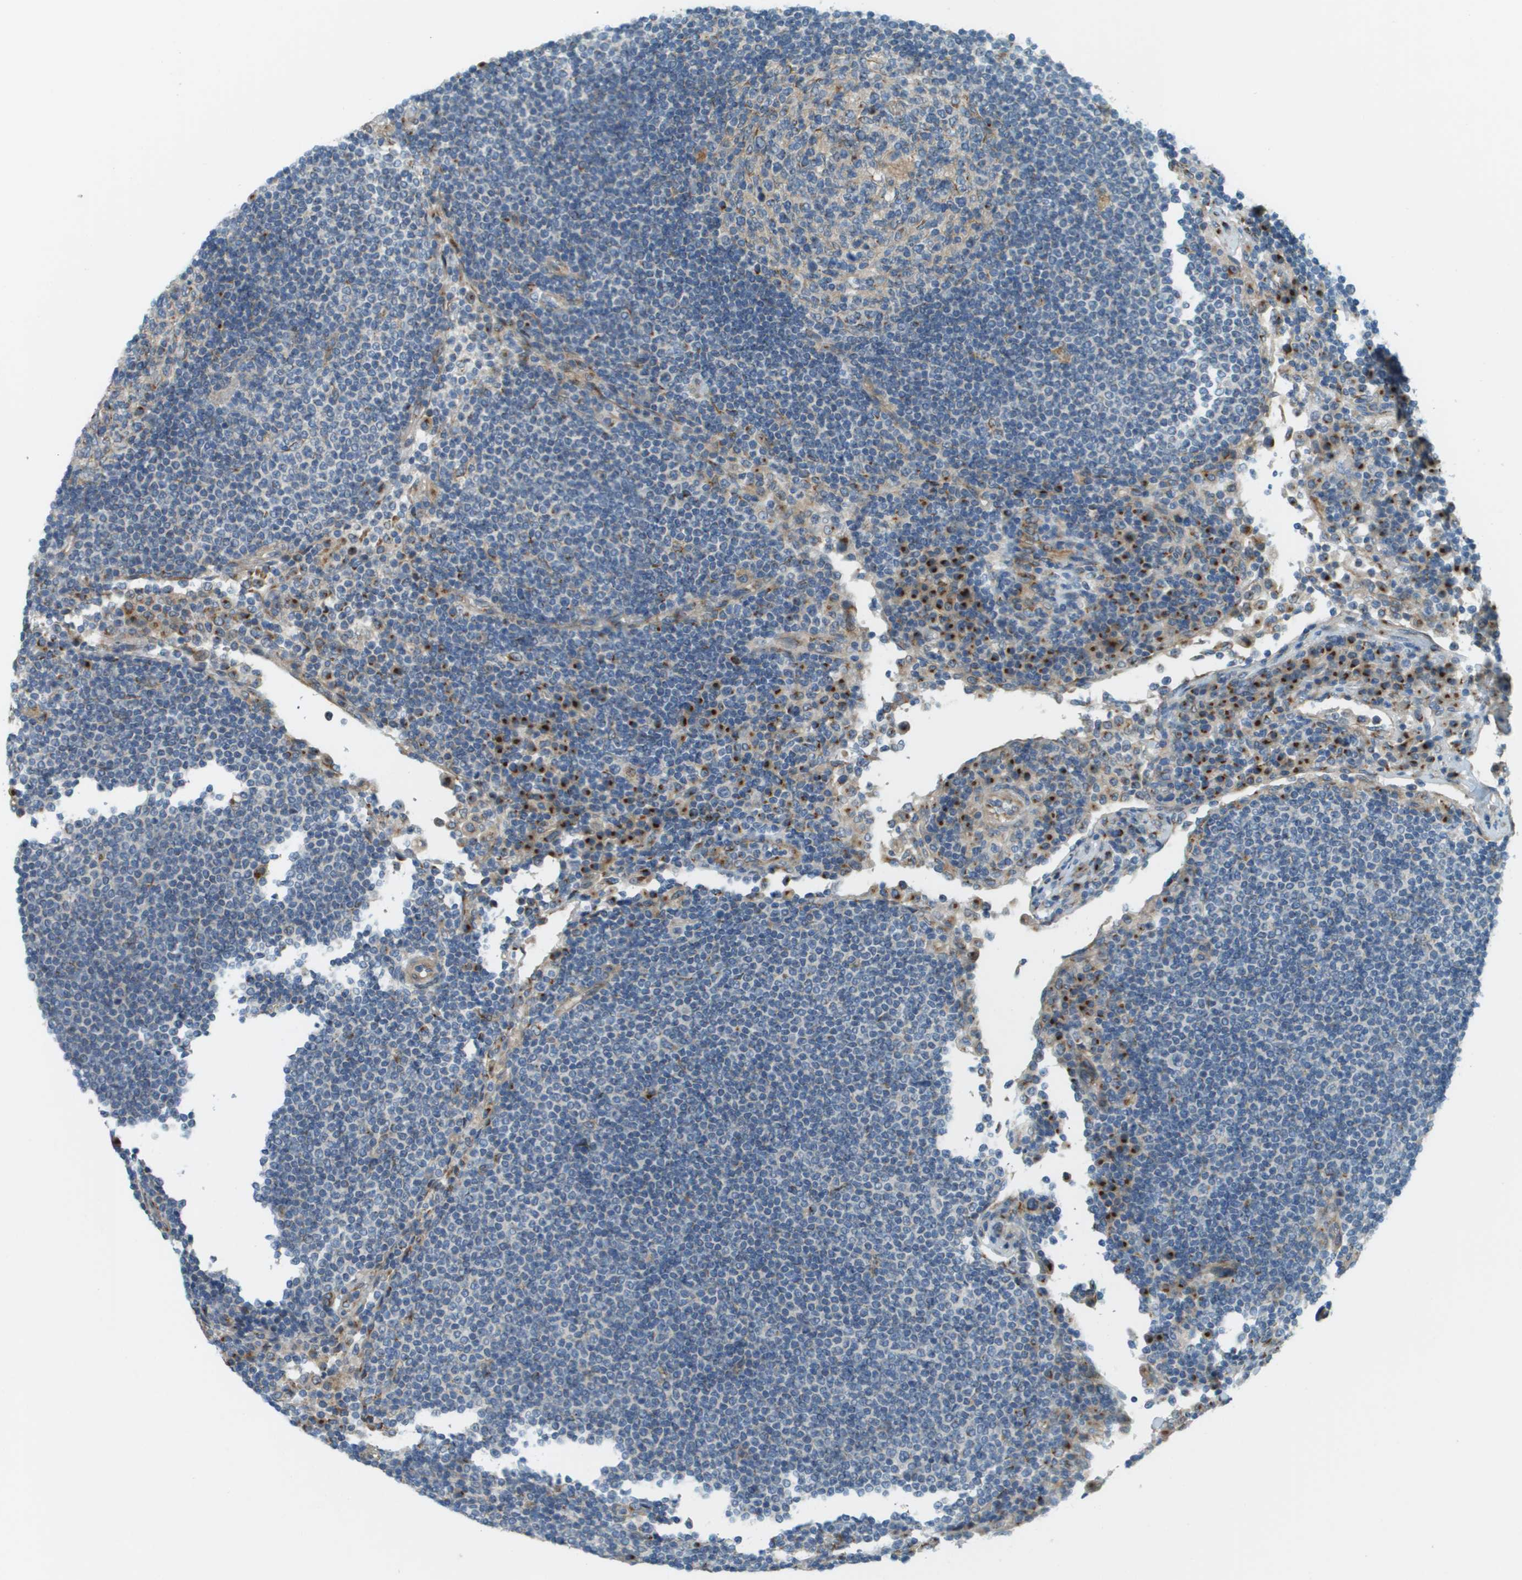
{"staining": {"intensity": "weak", "quantity": "25%-75%", "location": "cytoplasmic/membranous"}, "tissue": "lymph node", "cell_type": "Germinal center cells", "image_type": "normal", "snomed": [{"axis": "morphology", "description": "Normal tissue, NOS"}, {"axis": "topography", "description": "Lymph node"}], "caption": "Benign lymph node reveals weak cytoplasmic/membranous positivity in about 25%-75% of germinal center cells, visualized by immunohistochemistry. (DAB (3,3'-diaminobenzidine) IHC, brown staining for protein, blue staining for nuclei).", "gene": "ACBD3", "patient": {"sex": "female", "age": 53}}